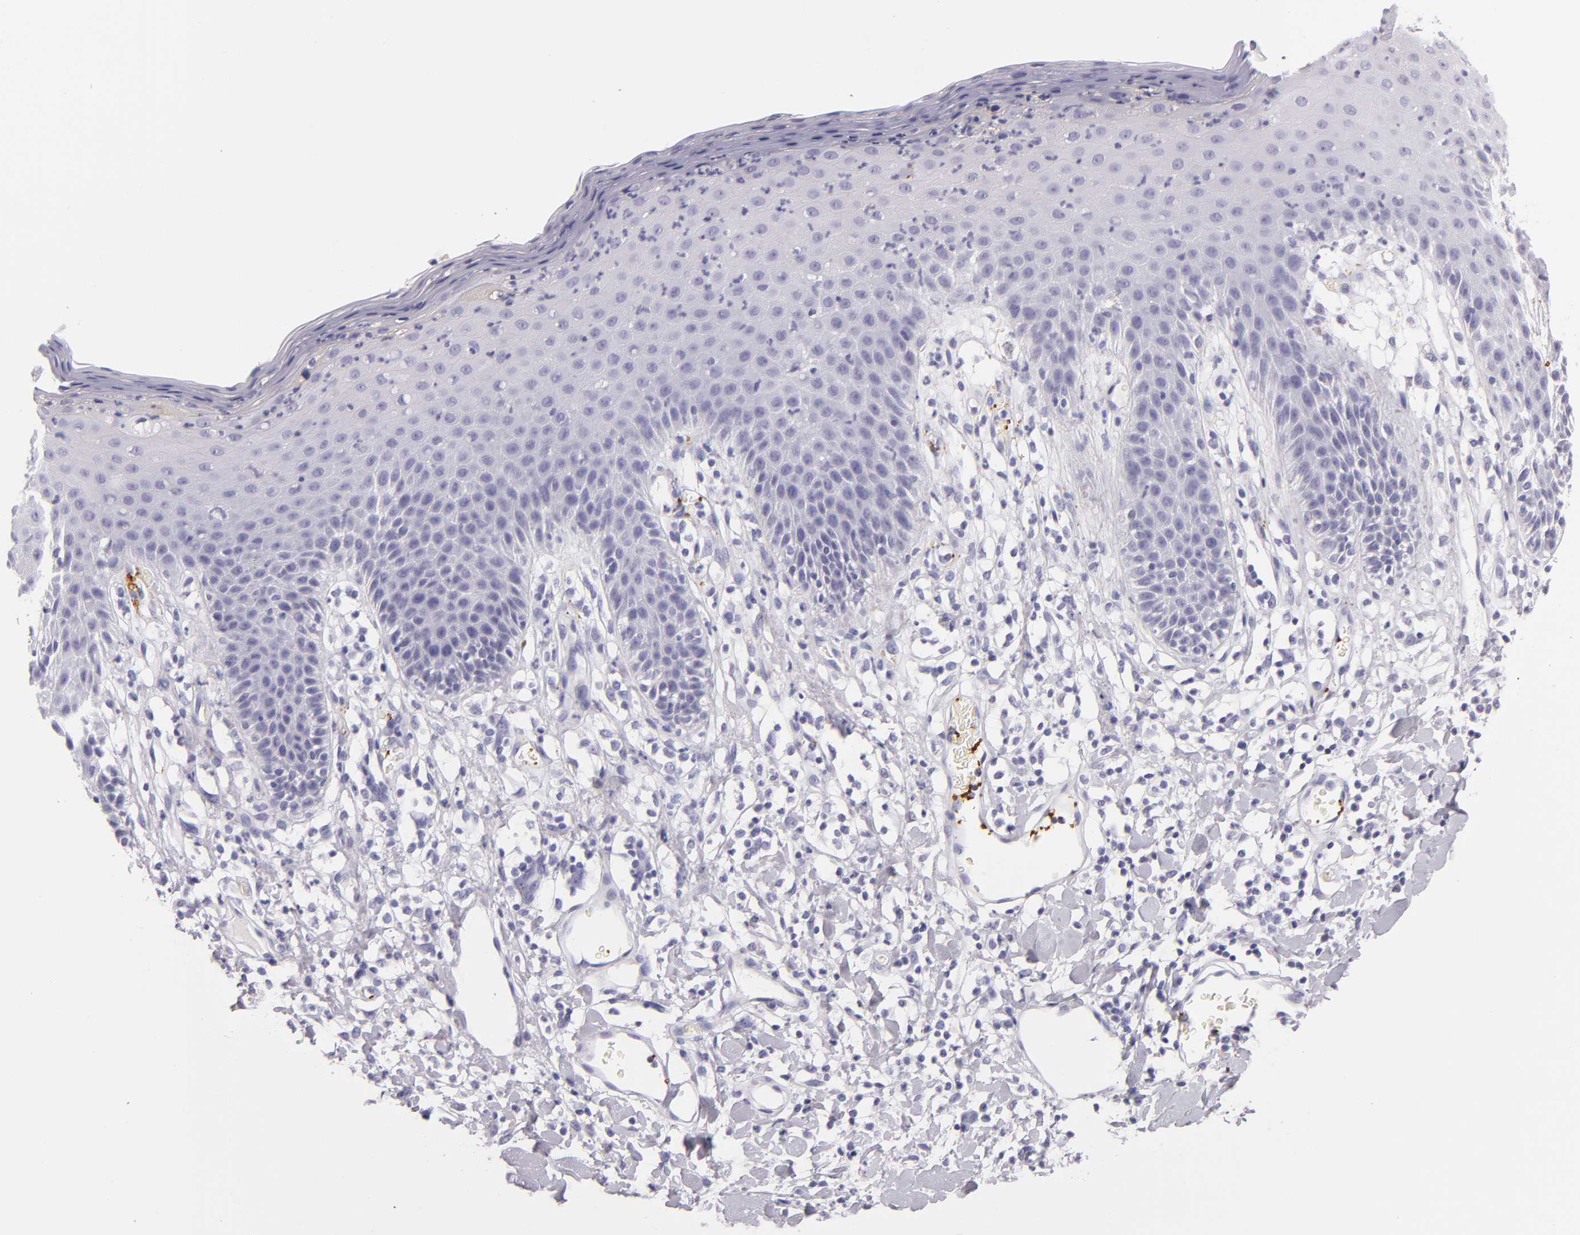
{"staining": {"intensity": "negative", "quantity": "none", "location": "none"}, "tissue": "skin", "cell_type": "Epidermal cells", "image_type": "normal", "snomed": [{"axis": "morphology", "description": "Normal tissue, NOS"}, {"axis": "topography", "description": "Vulva"}, {"axis": "topography", "description": "Peripheral nerve tissue"}], "caption": "The IHC micrograph has no significant expression in epidermal cells of skin. (Brightfield microscopy of DAB (3,3'-diaminobenzidine) immunohistochemistry (IHC) at high magnification).", "gene": "GP1BA", "patient": {"sex": "female", "age": 68}}